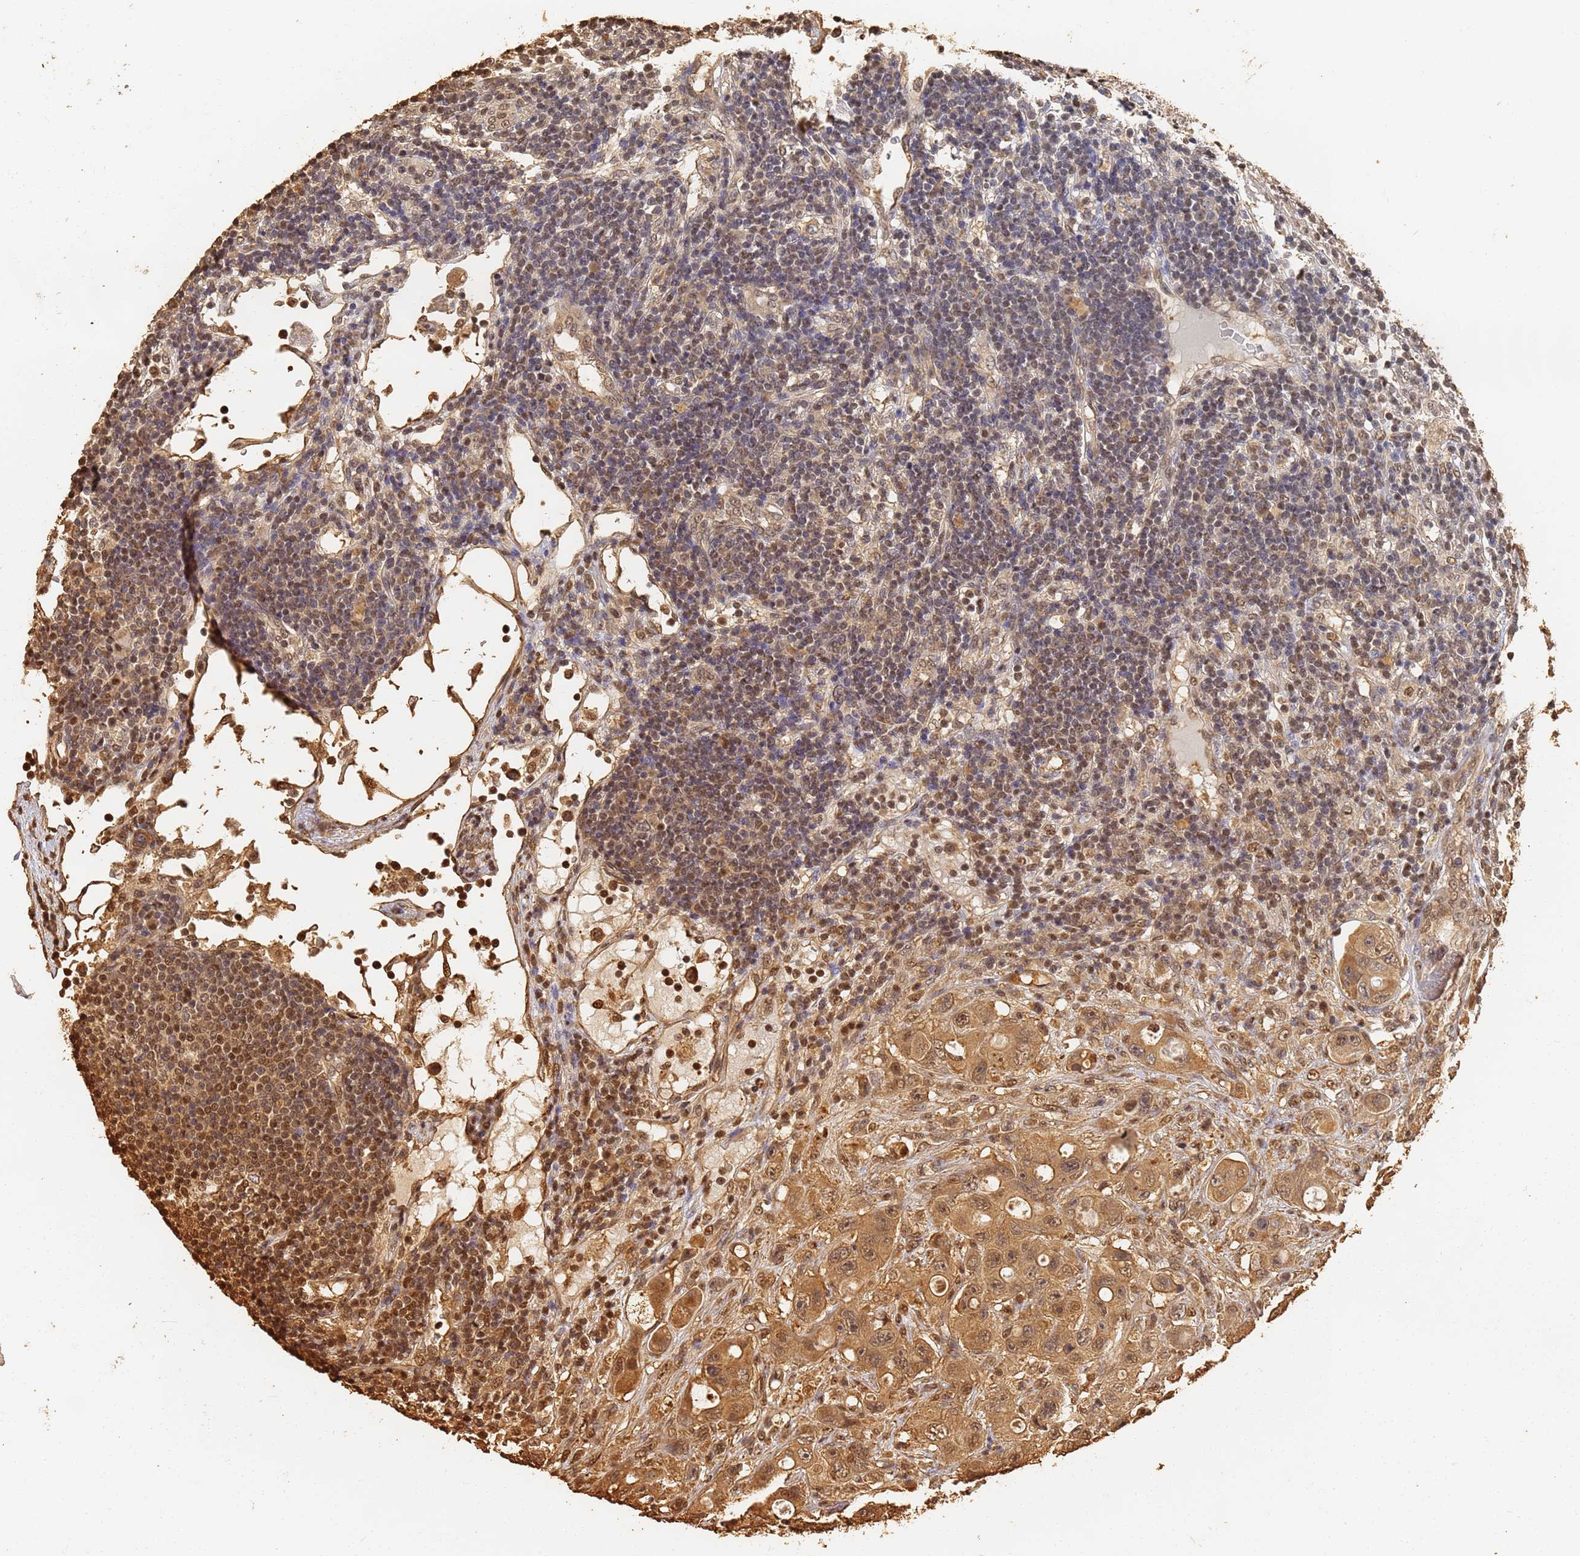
{"staining": {"intensity": "moderate", "quantity": ">75%", "location": "cytoplasmic/membranous,nuclear"}, "tissue": "colorectal cancer", "cell_type": "Tumor cells", "image_type": "cancer", "snomed": [{"axis": "morphology", "description": "Adenocarcinoma, NOS"}, {"axis": "topography", "description": "Colon"}], "caption": "Immunohistochemical staining of human colorectal cancer demonstrates medium levels of moderate cytoplasmic/membranous and nuclear protein positivity in about >75% of tumor cells.", "gene": "JAK2", "patient": {"sex": "female", "age": 46}}